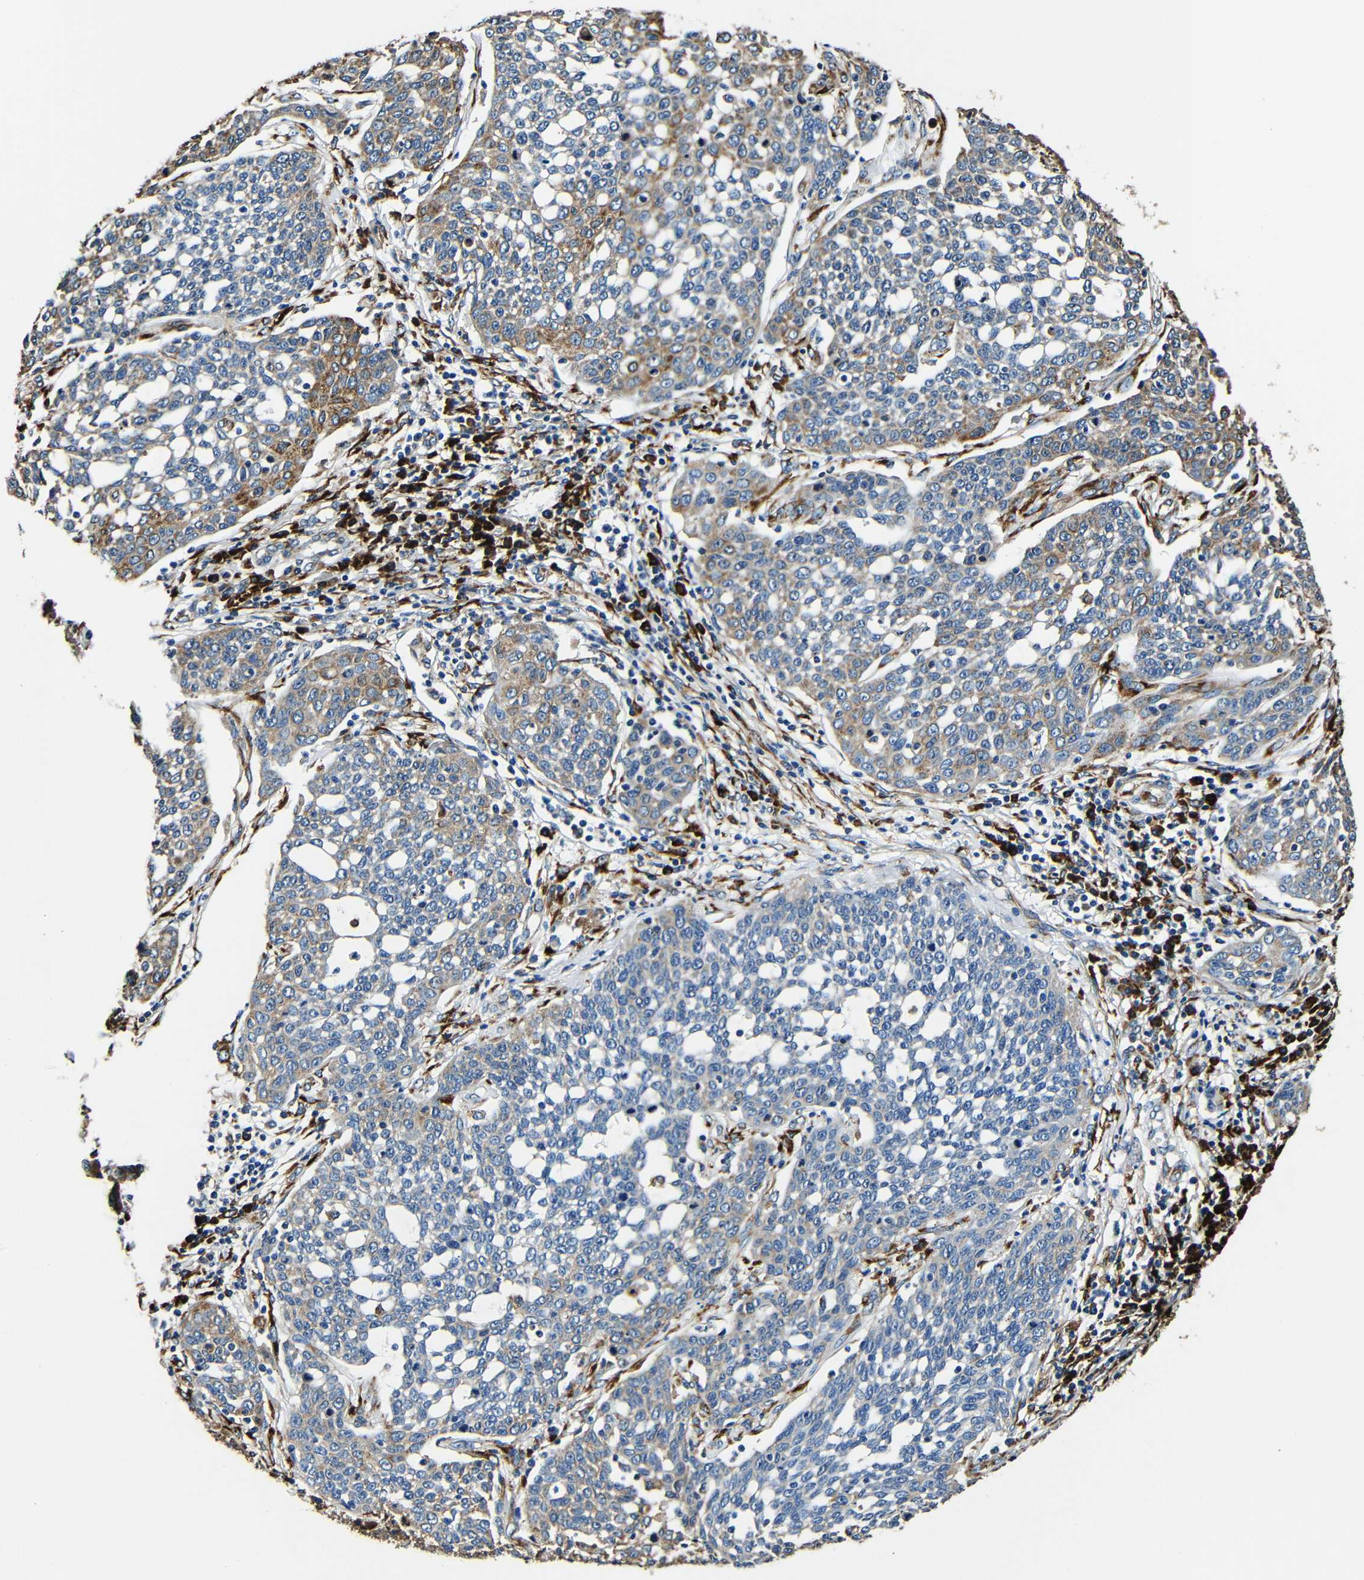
{"staining": {"intensity": "moderate", "quantity": "<25%", "location": "cytoplasmic/membranous"}, "tissue": "cervical cancer", "cell_type": "Tumor cells", "image_type": "cancer", "snomed": [{"axis": "morphology", "description": "Squamous cell carcinoma, NOS"}, {"axis": "topography", "description": "Cervix"}], "caption": "A high-resolution micrograph shows IHC staining of cervical squamous cell carcinoma, which exhibits moderate cytoplasmic/membranous expression in about <25% of tumor cells.", "gene": "RRBP1", "patient": {"sex": "female", "age": 34}}